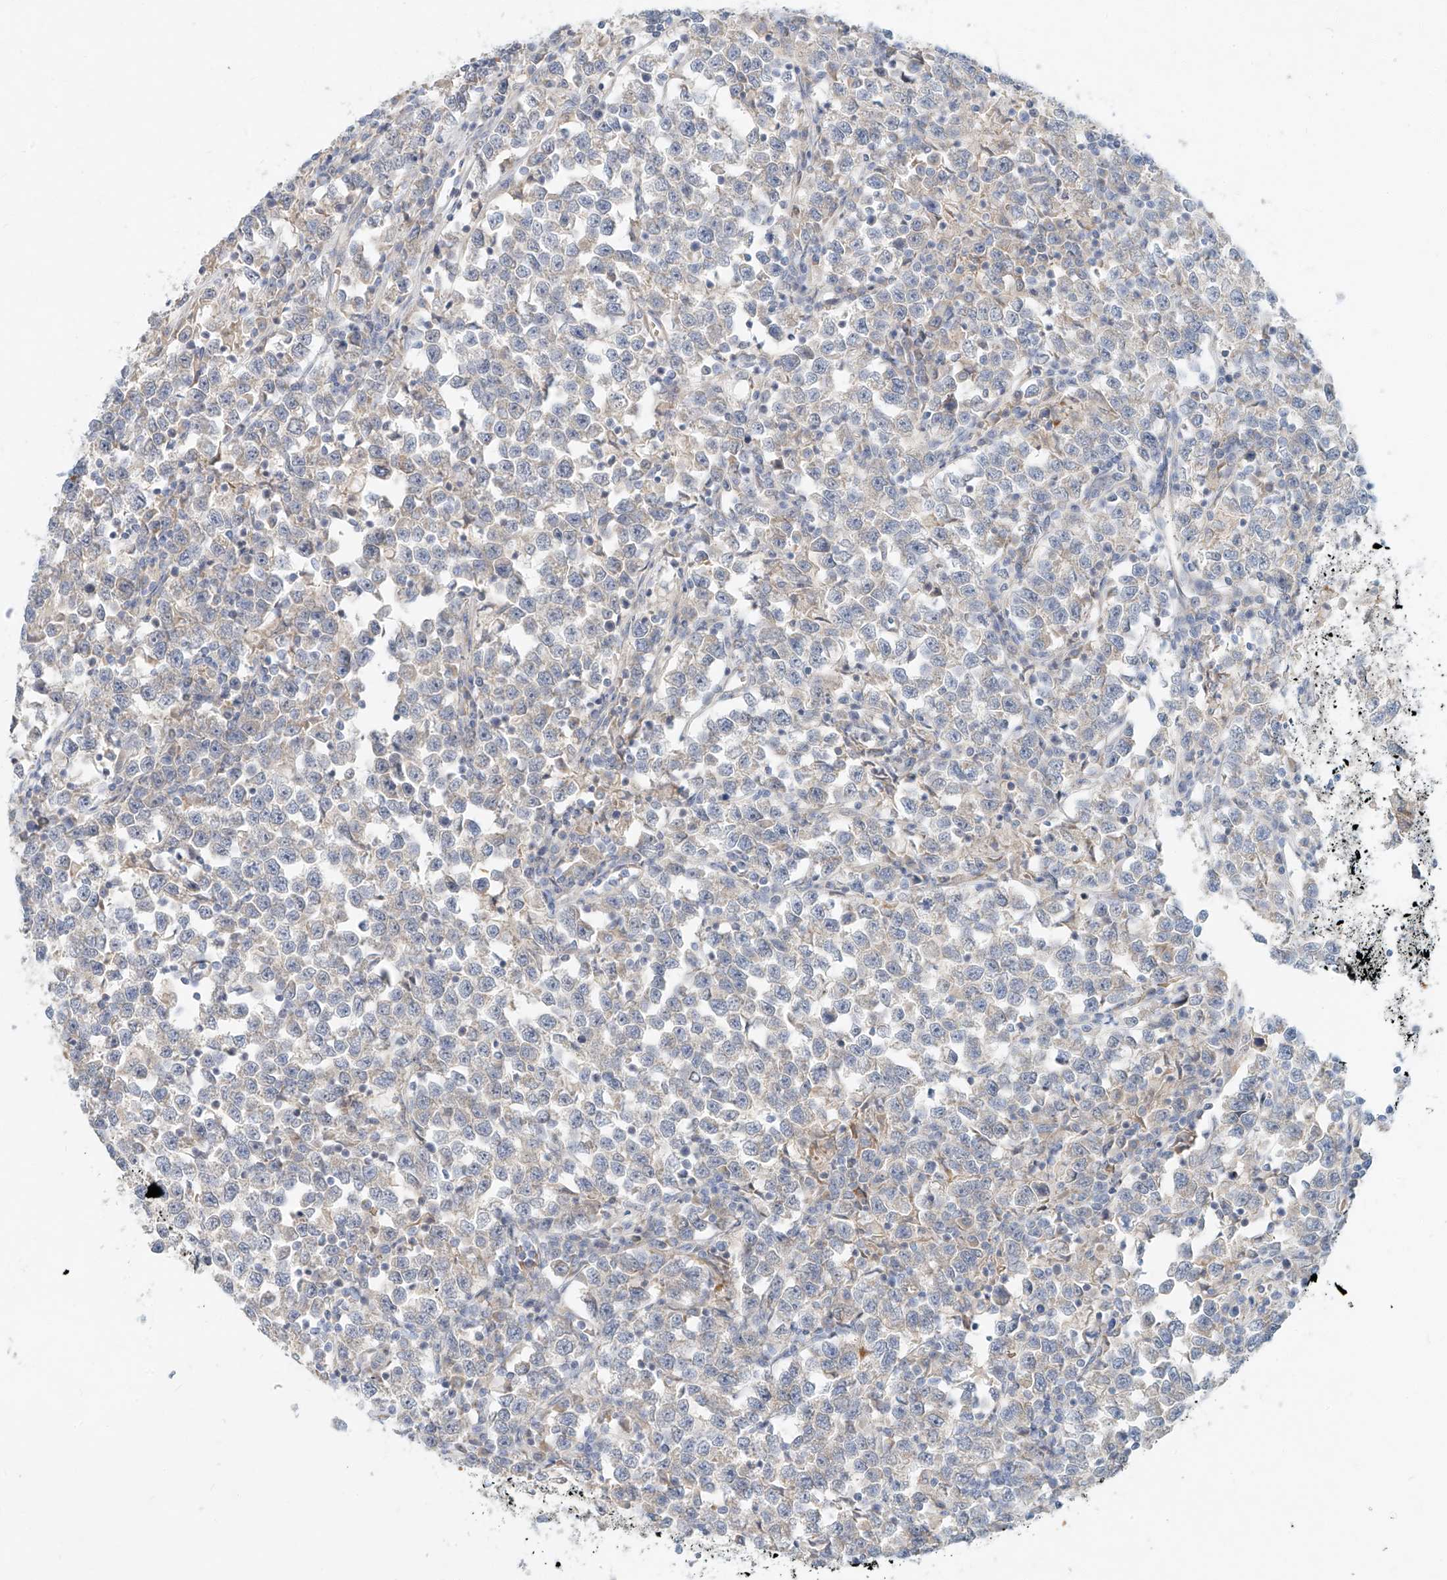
{"staining": {"intensity": "negative", "quantity": "none", "location": "none"}, "tissue": "testis cancer", "cell_type": "Tumor cells", "image_type": "cancer", "snomed": [{"axis": "morphology", "description": "Normal tissue, NOS"}, {"axis": "morphology", "description": "Seminoma, NOS"}, {"axis": "topography", "description": "Testis"}], "caption": "Tumor cells show no significant protein positivity in testis cancer.", "gene": "SYTL3", "patient": {"sex": "male", "age": 43}}